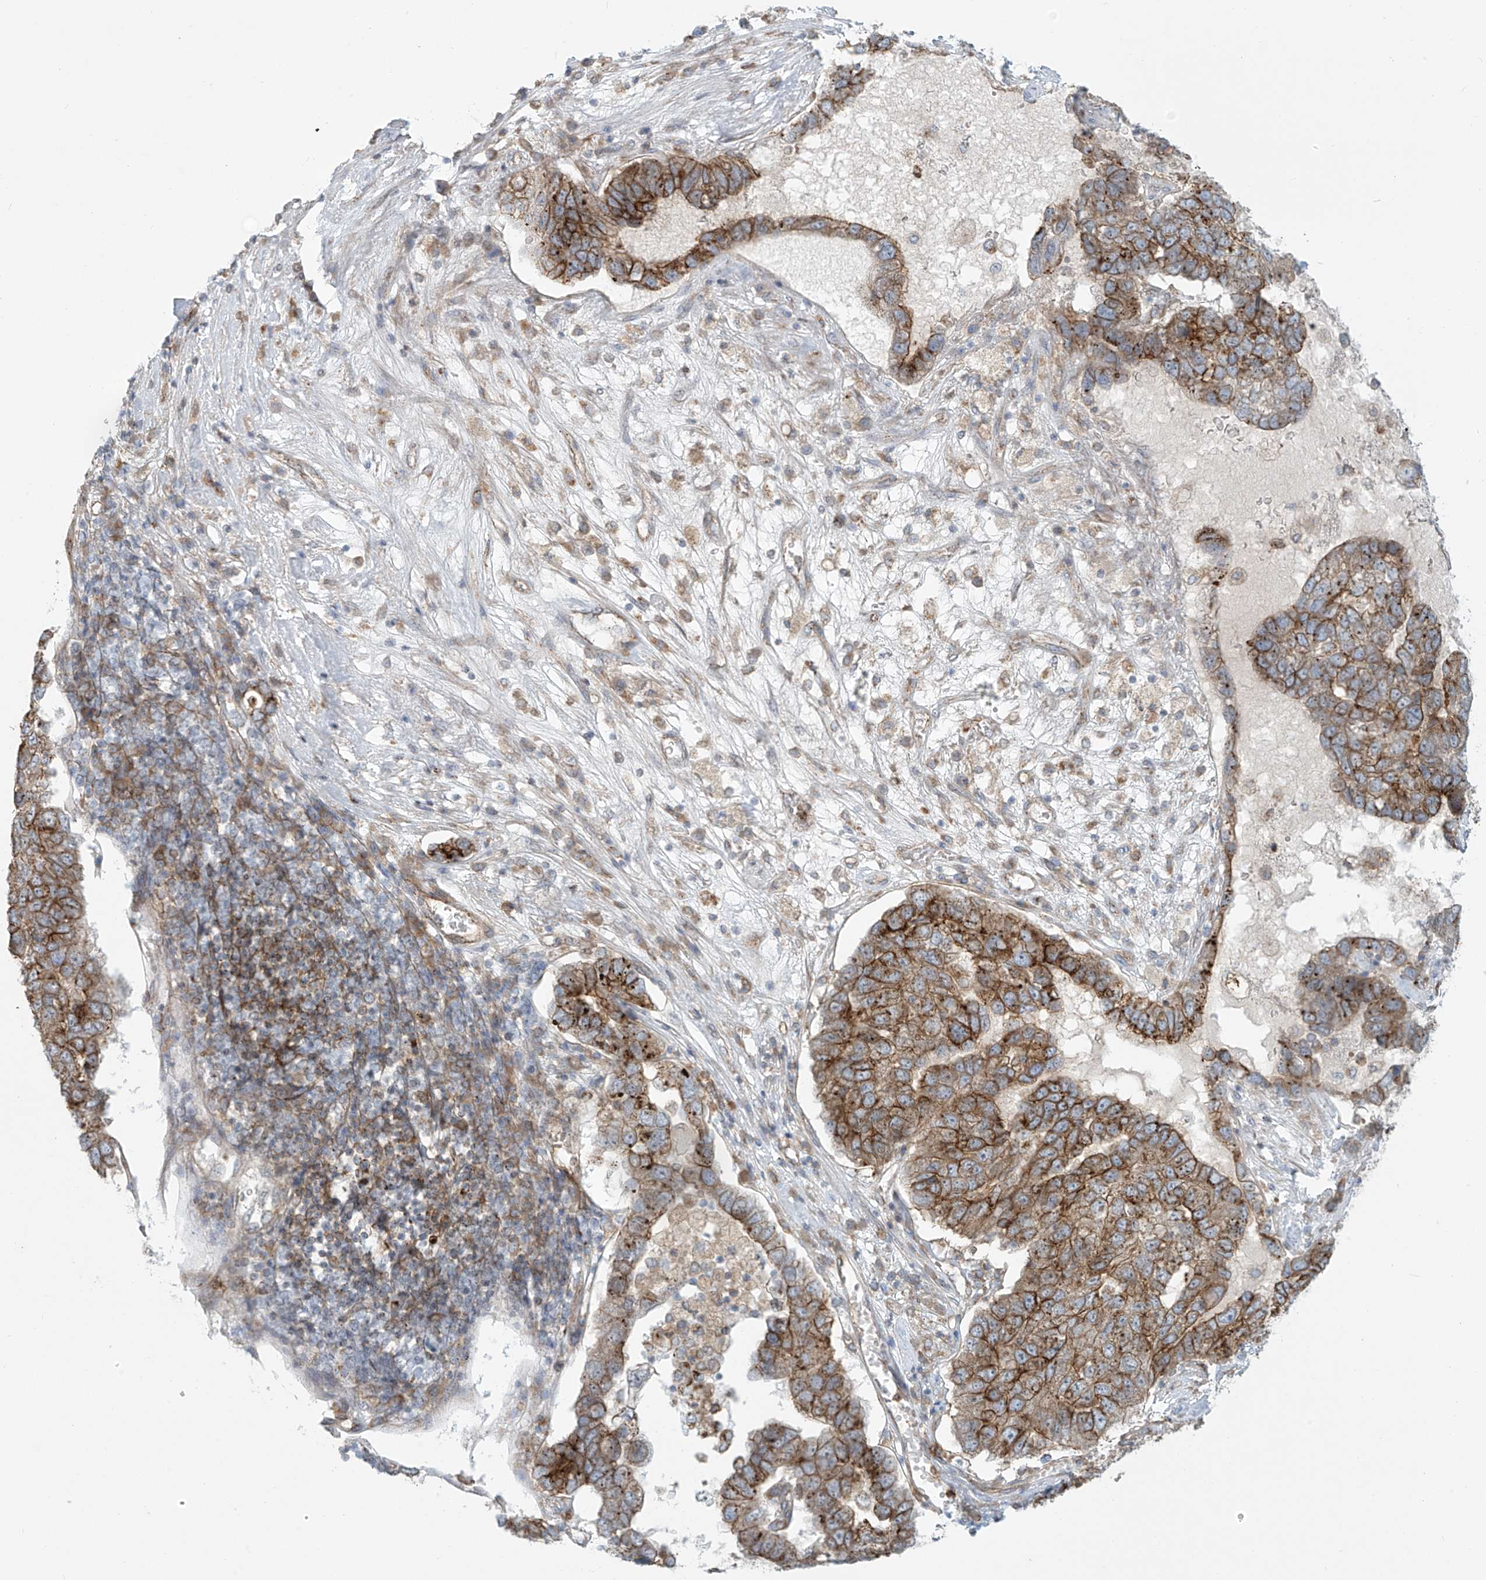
{"staining": {"intensity": "strong", "quantity": "25%-75%", "location": "cytoplasmic/membranous"}, "tissue": "pancreatic cancer", "cell_type": "Tumor cells", "image_type": "cancer", "snomed": [{"axis": "morphology", "description": "Adenocarcinoma, NOS"}, {"axis": "topography", "description": "Pancreas"}], "caption": "DAB (3,3'-diaminobenzidine) immunohistochemical staining of pancreatic cancer (adenocarcinoma) displays strong cytoplasmic/membranous protein positivity in about 25%-75% of tumor cells.", "gene": "LZTS3", "patient": {"sex": "female", "age": 61}}